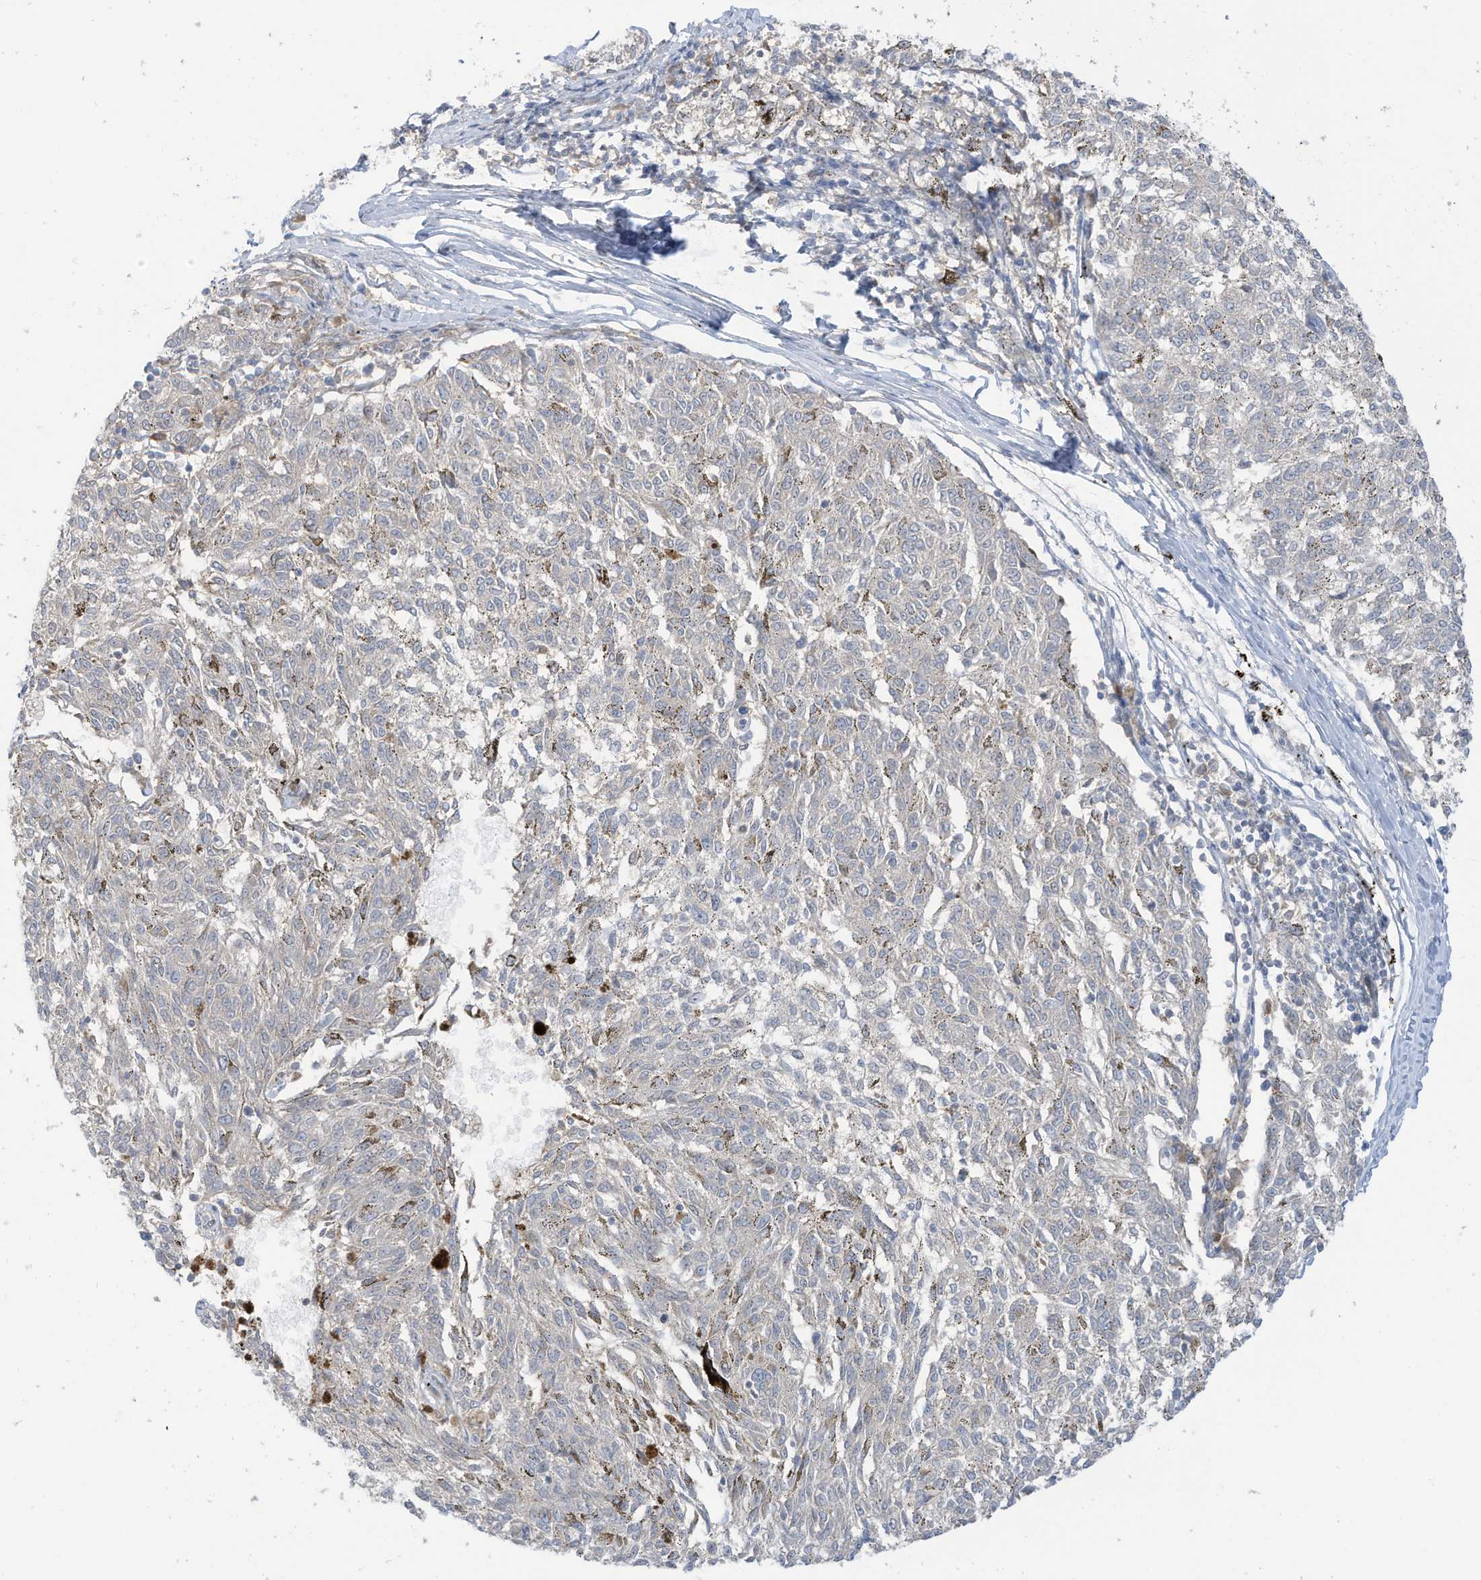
{"staining": {"intensity": "negative", "quantity": "none", "location": "none"}, "tissue": "melanoma", "cell_type": "Tumor cells", "image_type": "cancer", "snomed": [{"axis": "morphology", "description": "Malignant melanoma, NOS"}, {"axis": "topography", "description": "Skin"}], "caption": "This histopathology image is of malignant melanoma stained with immunohistochemistry (IHC) to label a protein in brown with the nuclei are counter-stained blue. There is no positivity in tumor cells.", "gene": "LRRN2", "patient": {"sex": "female", "age": 72}}